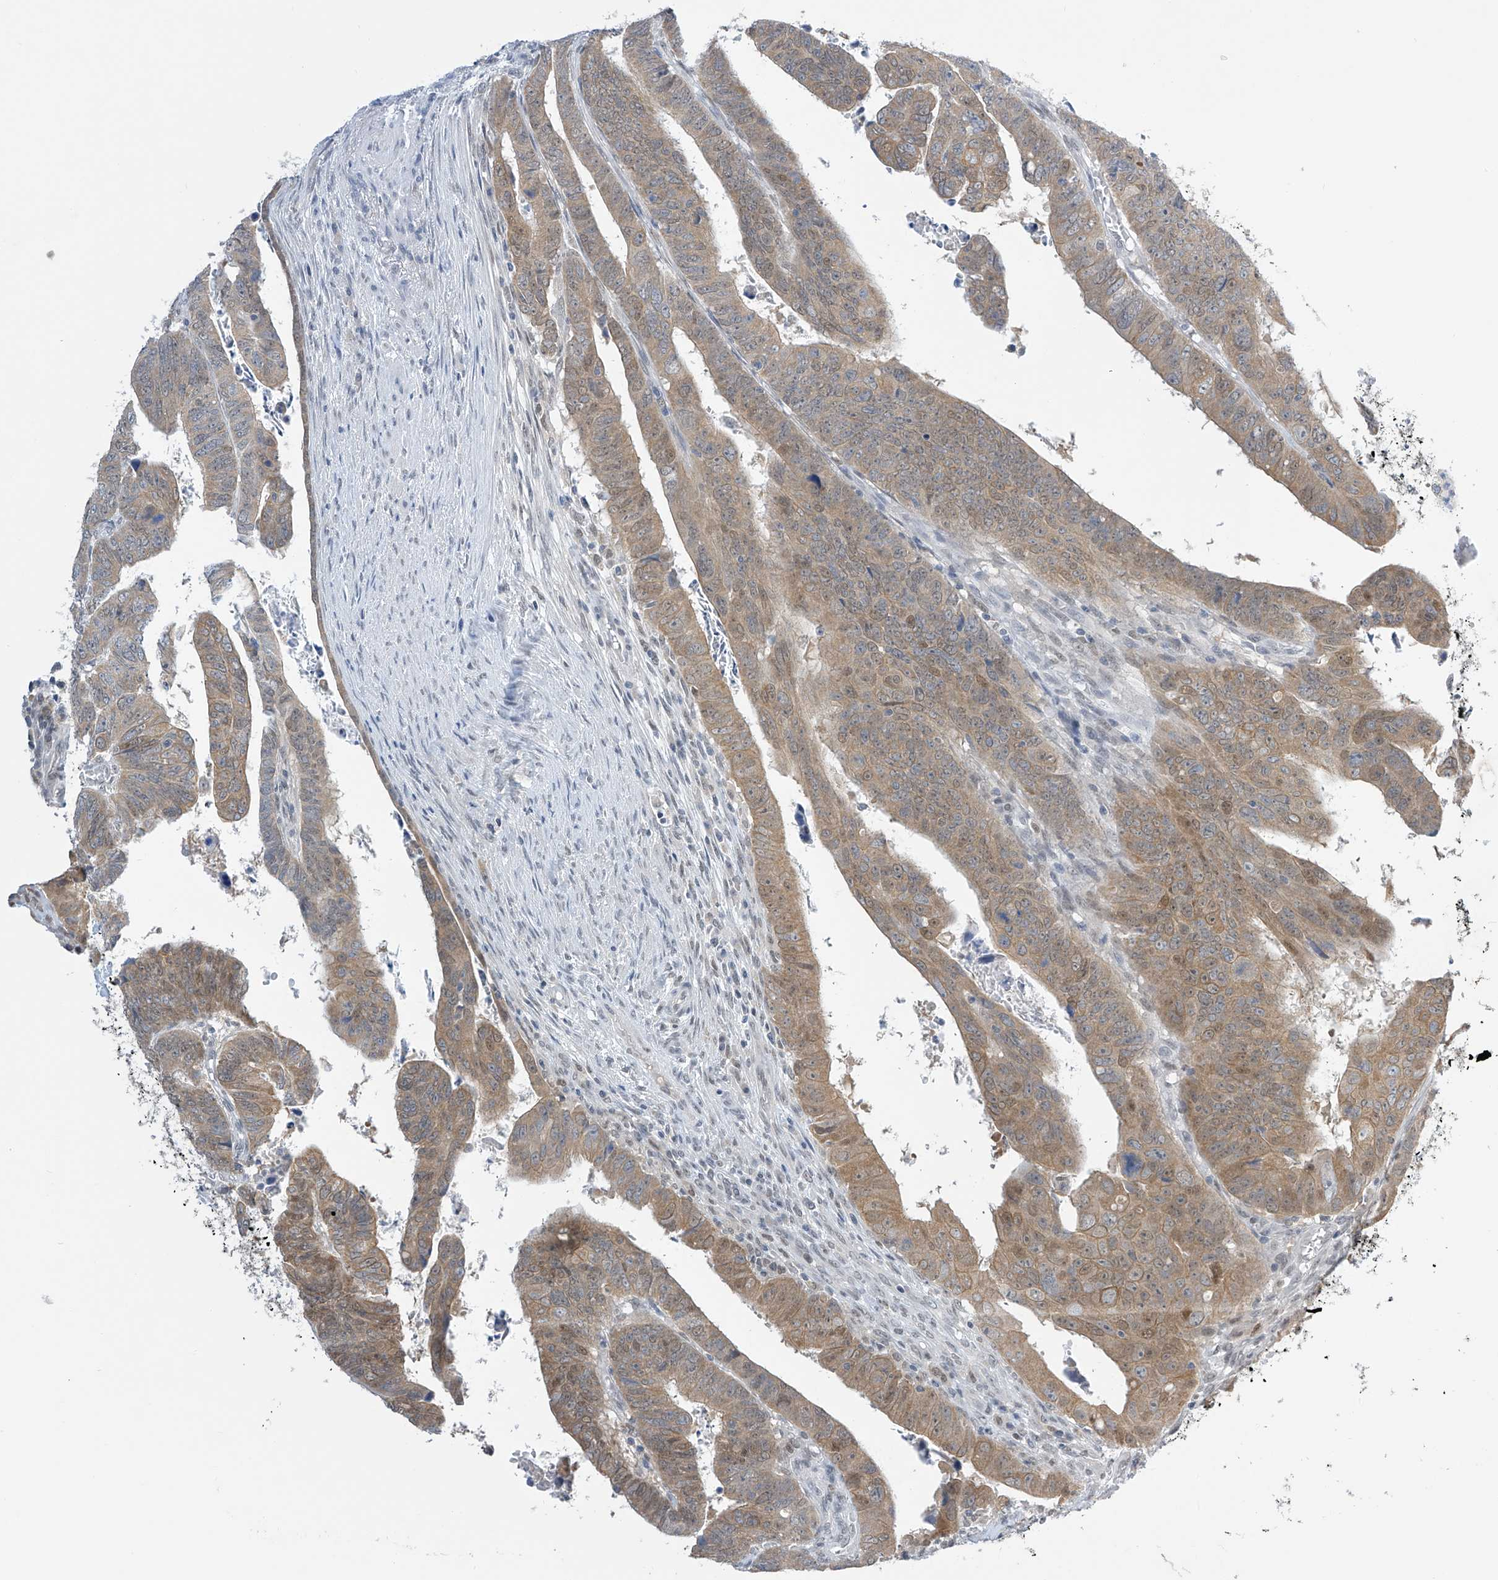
{"staining": {"intensity": "moderate", "quantity": ">75%", "location": "cytoplasmic/membranous"}, "tissue": "colorectal cancer", "cell_type": "Tumor cells", "image_type": "cancer", "snomed": [{"axis": "morphology", "description": "Normal tissue, NOS"}, {"axis": "morphology", "description": "Adenocarcinoma, NOS"}, {"axis": "topography", "description": "Rectum"}], "caption": "A brown stain highlights moderate cytoplasmic/membranous expression of a protein in colorectal cancer tumor cells.", "gene": "APLF", "patient": {"sex": "female", "age": 65}}